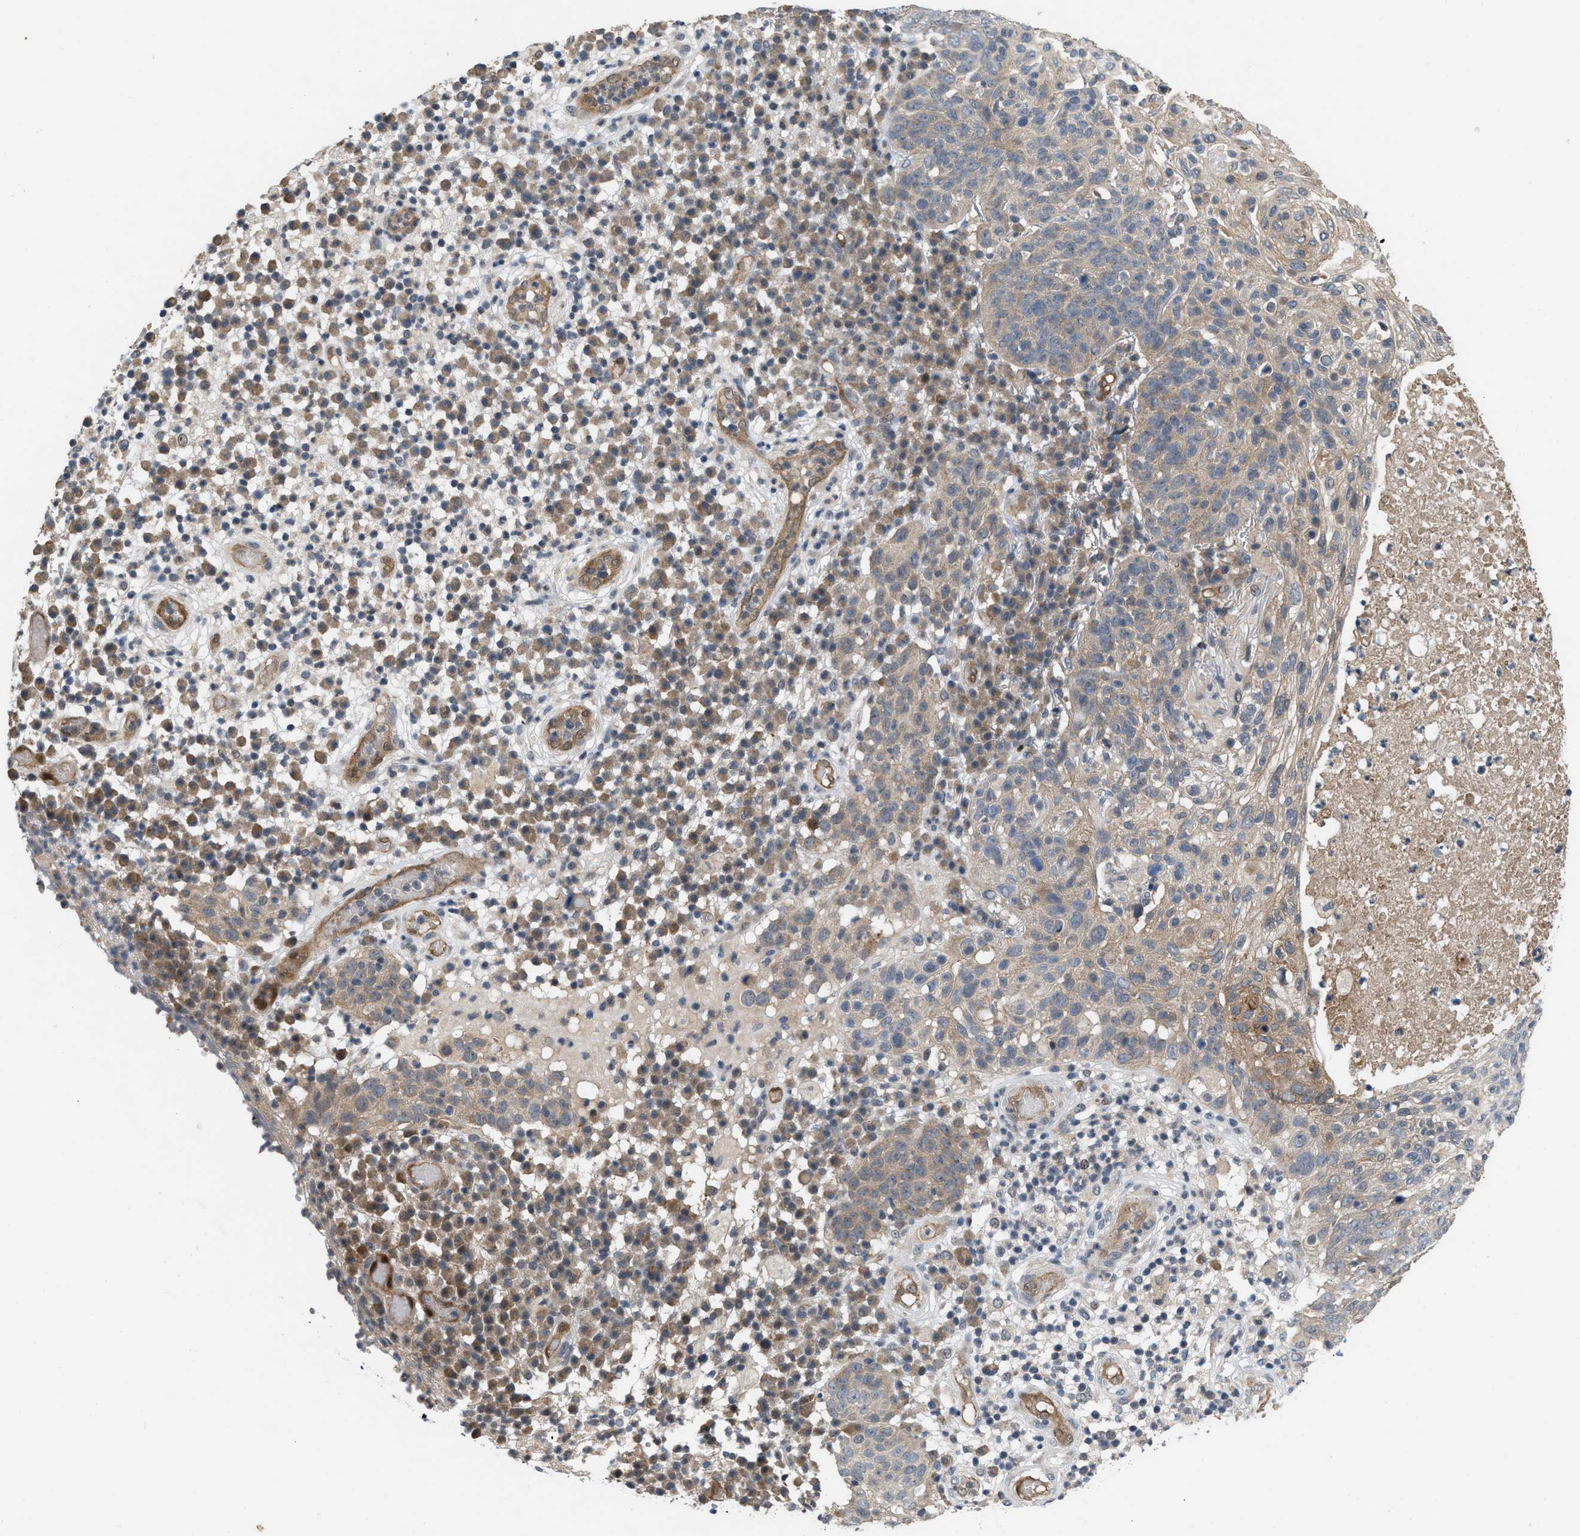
{"staining": {"intensity": "negative", "quantity": "none", "location": "none"}, "tissue": "skin cancer", "cell_type": "Tumor cells", "image_type": "cancer", "snomed": [{"axis": "morphology", "description": "Squamous cell carcinoma in situ, NOS"}, {"axis": "morphology", "description": "Squamous cell carcinoma, NOS"}, {"axis": "topography", "description": "Skin"}], "caption": "Tumor cells show no significant protein staining in skin squamous cell carcinoma in situ. (DAB IHC, high magnification).", "gene": "LDAF1", "patient": {"sex": "male", "age": 93}}